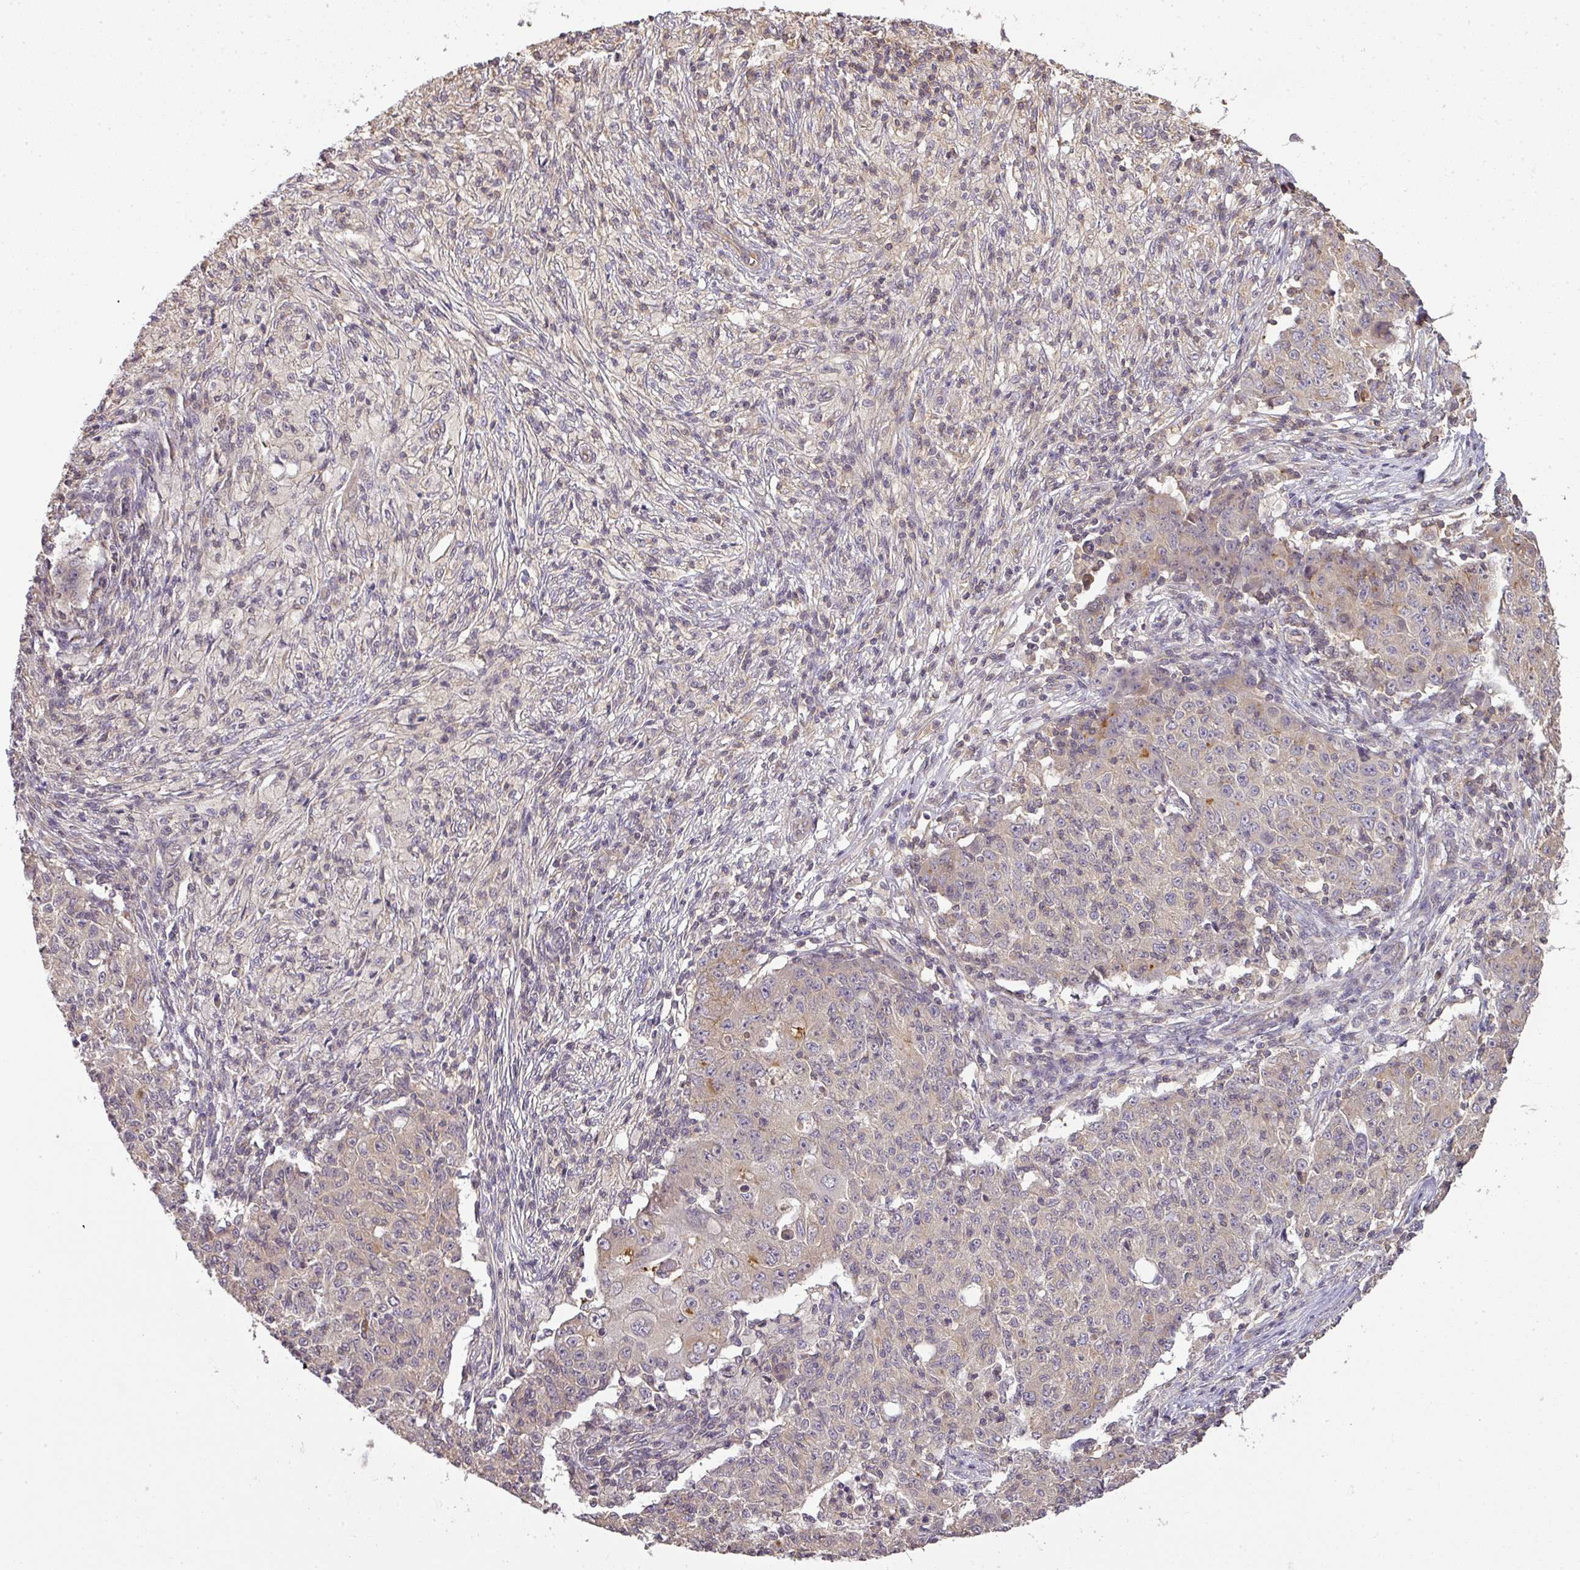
{"staining": {"intensity": "negative", "quantity": "none", "location": "none"}, "tissue": "ovarian cancer", "cell_type": "Tumor cells", "image_type": "cancer", "snomed": [{"axis": "morphology", "description": "Carcinoma, endometroid"}, {"axis": "topography", "description": "Ovary"}], "caption": "IHC histopathology image of neoplastic tissue: ovarian cancer stained with DAB (3,3'-diaminobenzidine) exhibits no significant protein positivity in tumor cells. Brightfield microscopy of immunohistochemistry stained with DAB (3,3'-diaminobenzidine) (brown) and hematoxylin (blue), captured at high magnification.", "gene": "TCL1B", "patient": {"sex": "female", "age": 42}}